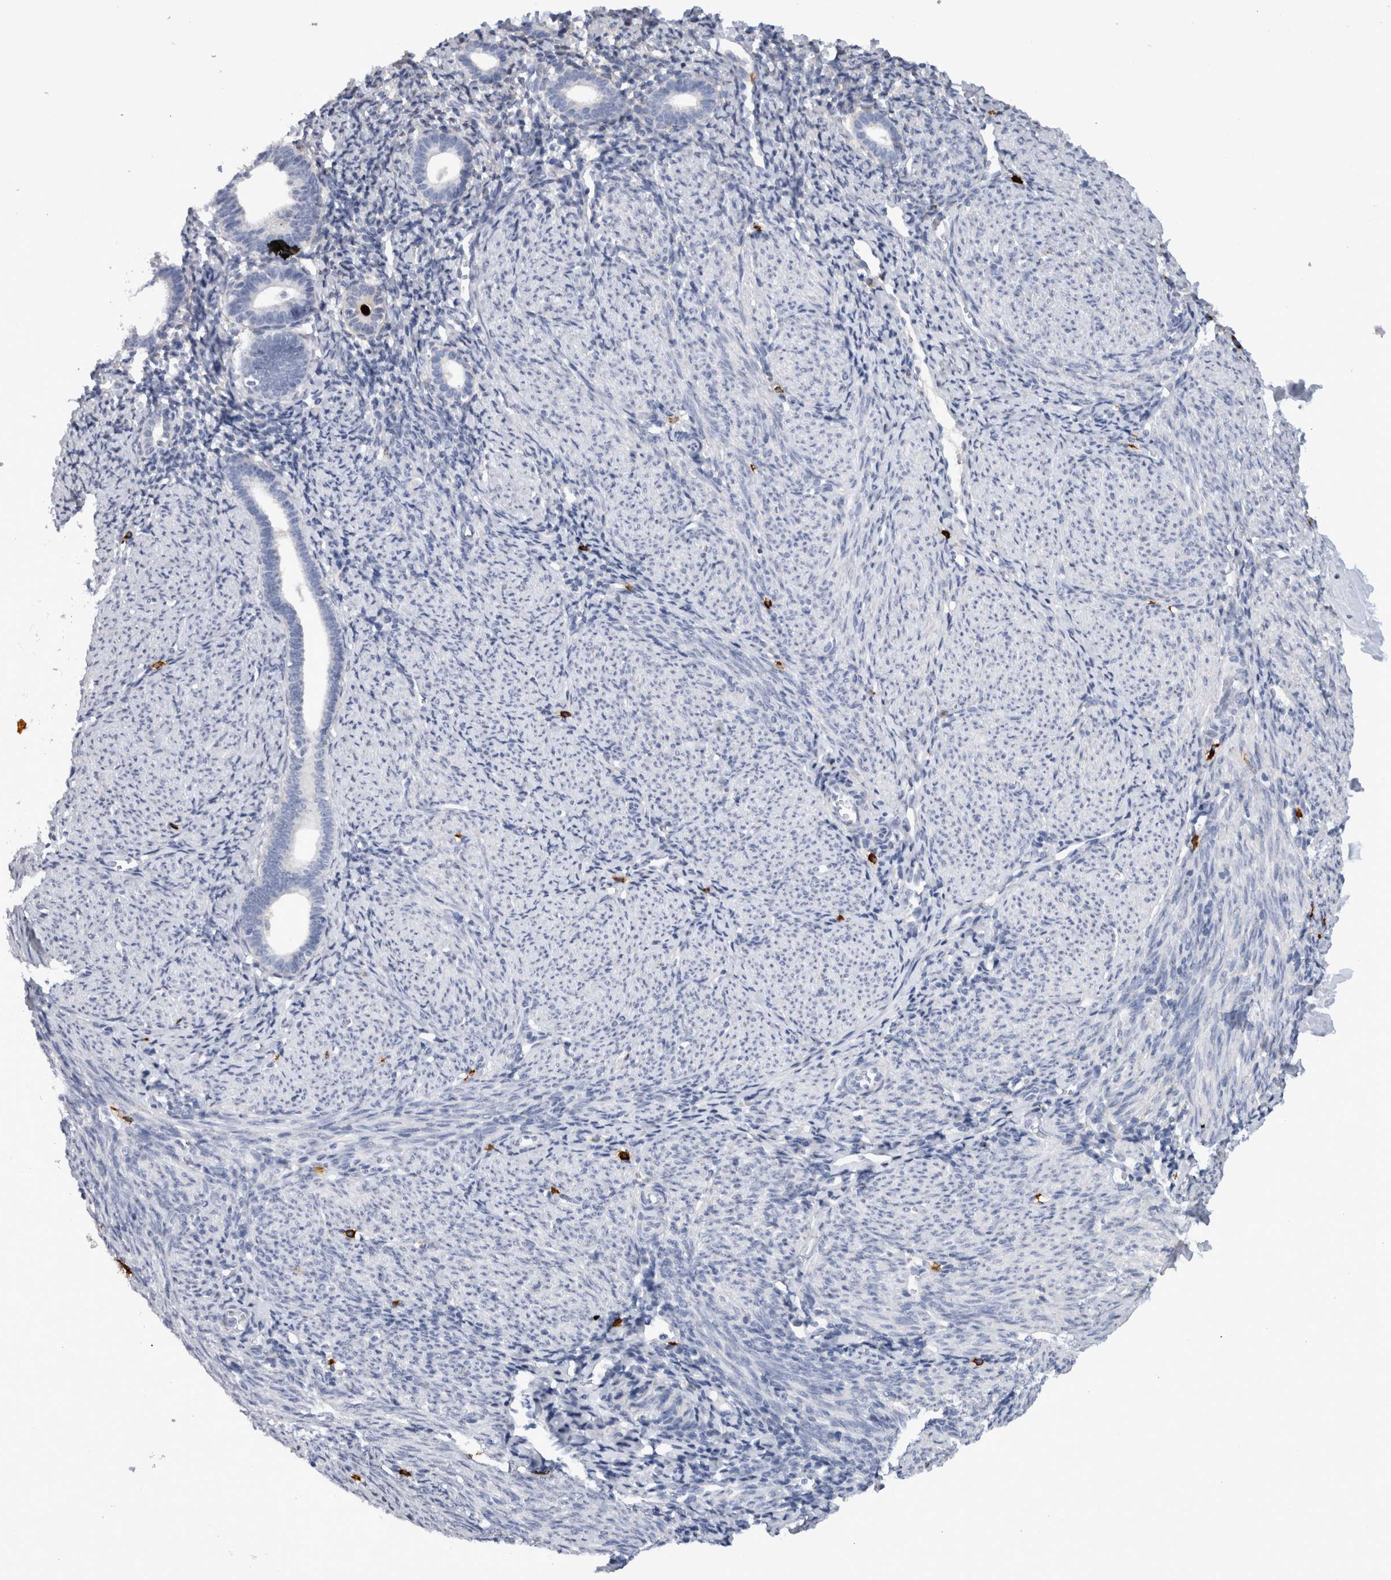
{"staining": {"intensity": "negative", "quantity": "none", "location": "none"}, "tissue": "endometrium", "cell_type": "Cells in endometrial stroma", "image_type": "normal", "snomed": [{"axis": "morphology", "description": "Normal tissue, NOS"}, {"axis": "morphology", "description": "Adenocarcinoma, NOS"}, {"axis": "topography", "description": "Endometrium"}], "caption": "DAB (3,3'-diaminobenzidine) immunohistochemical staining of unremarkable endometrium reveals no significant positivity in cells in endometrial stroma. The staining was performed using DAB to visualize the protein expression in brown, while the nuclei were stained in blue with hematoxylin (Magnification: 20x).", "gene": "CD63", "patient": {"sex": "female", "age": 57}}